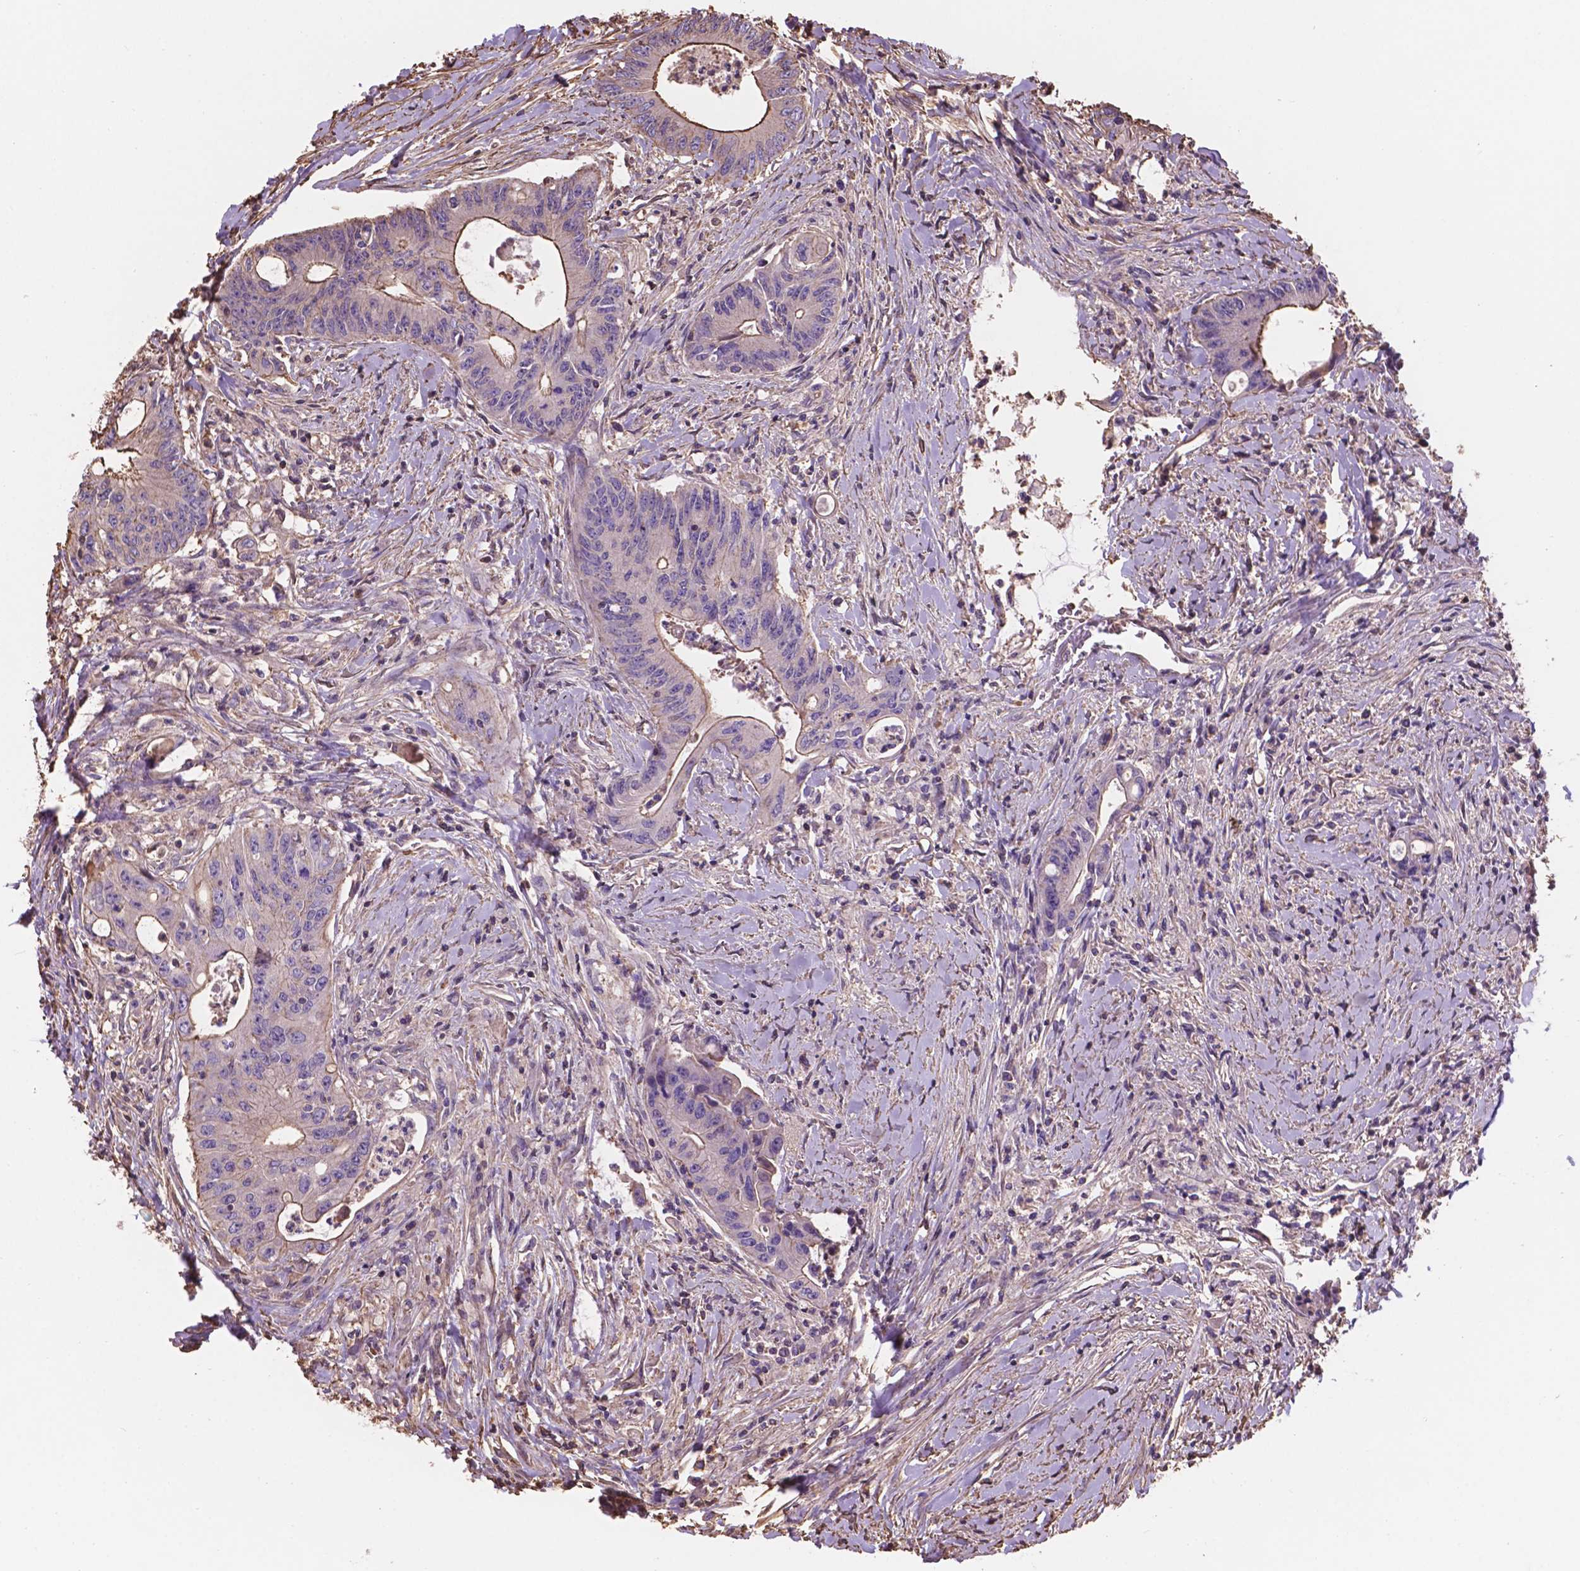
{"staining": {"intensity": "strong", "quantity": "<25%", "location": "cytoplasmic/membranous"}, "tissue": "colorectal cancer", "cell_type": "Tumor cells", "image_type": "cancer", "snomed": [{"axis": "morphology", "description": "Adenocarcinoma, NOS"}, {"axis": "topography", "description": "Rectum"}], "caption": "Adenocarcinoma (colorectal) was stained to show a protein in brown. There is medium levels of strong cytoplasmic/membranous staining in approximately <25% of tumor cells.", "gene": "NIPA2", "patient": {"sex": "male", "age": 59}}